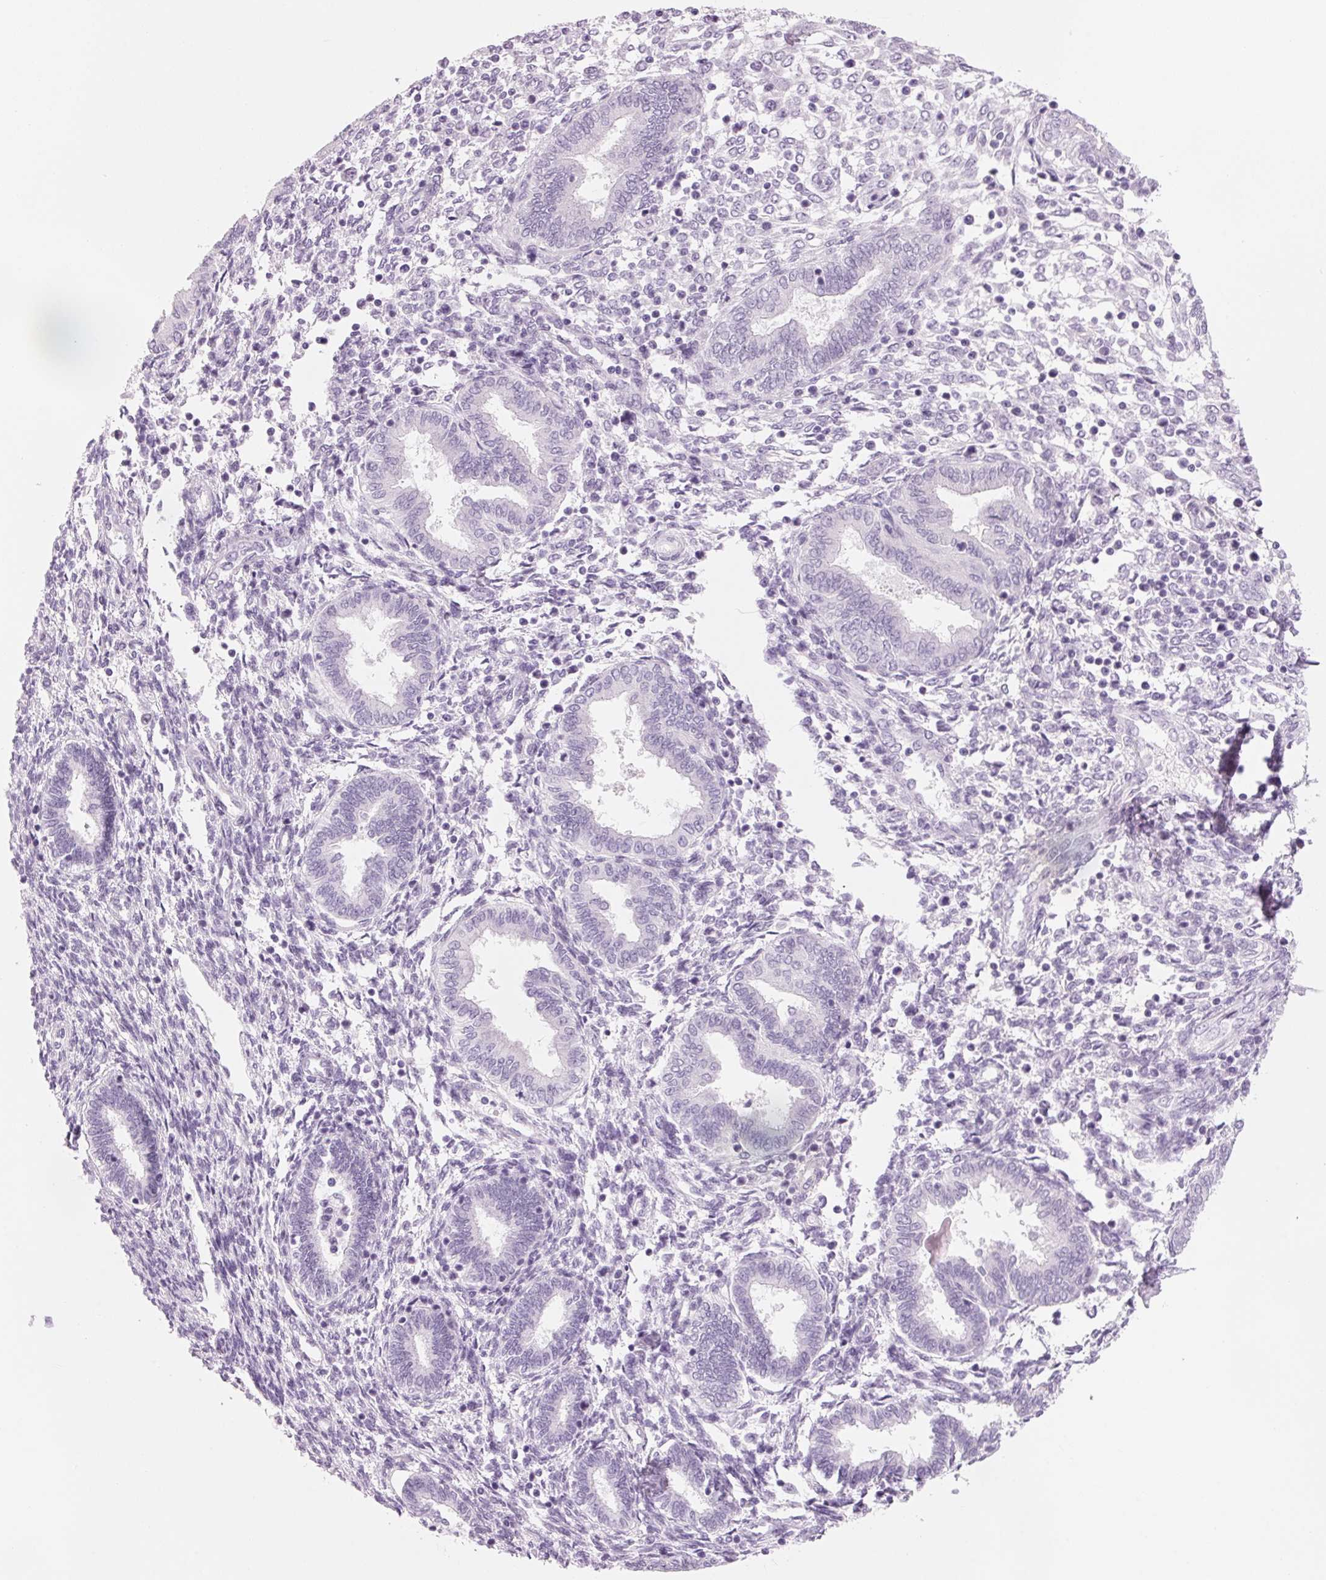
{"staining": {"intensity": "negative", "quantity": "none", "location": "none"}, "tissue": "endometrium", "cell_type": "Cells in endometrial stroma", "image_type": "normal", "snomed": [{"axis": "morphology", "description": "Normal tissue, NOS"}, {"axis": "topography", "description": "Endometrium"}], "caption": "The image reveals no staining of cells in endometrial stroma in benign endometrium.", "gene": "DNTTIP2", "patient": {"sex": "female", "age": 42}}